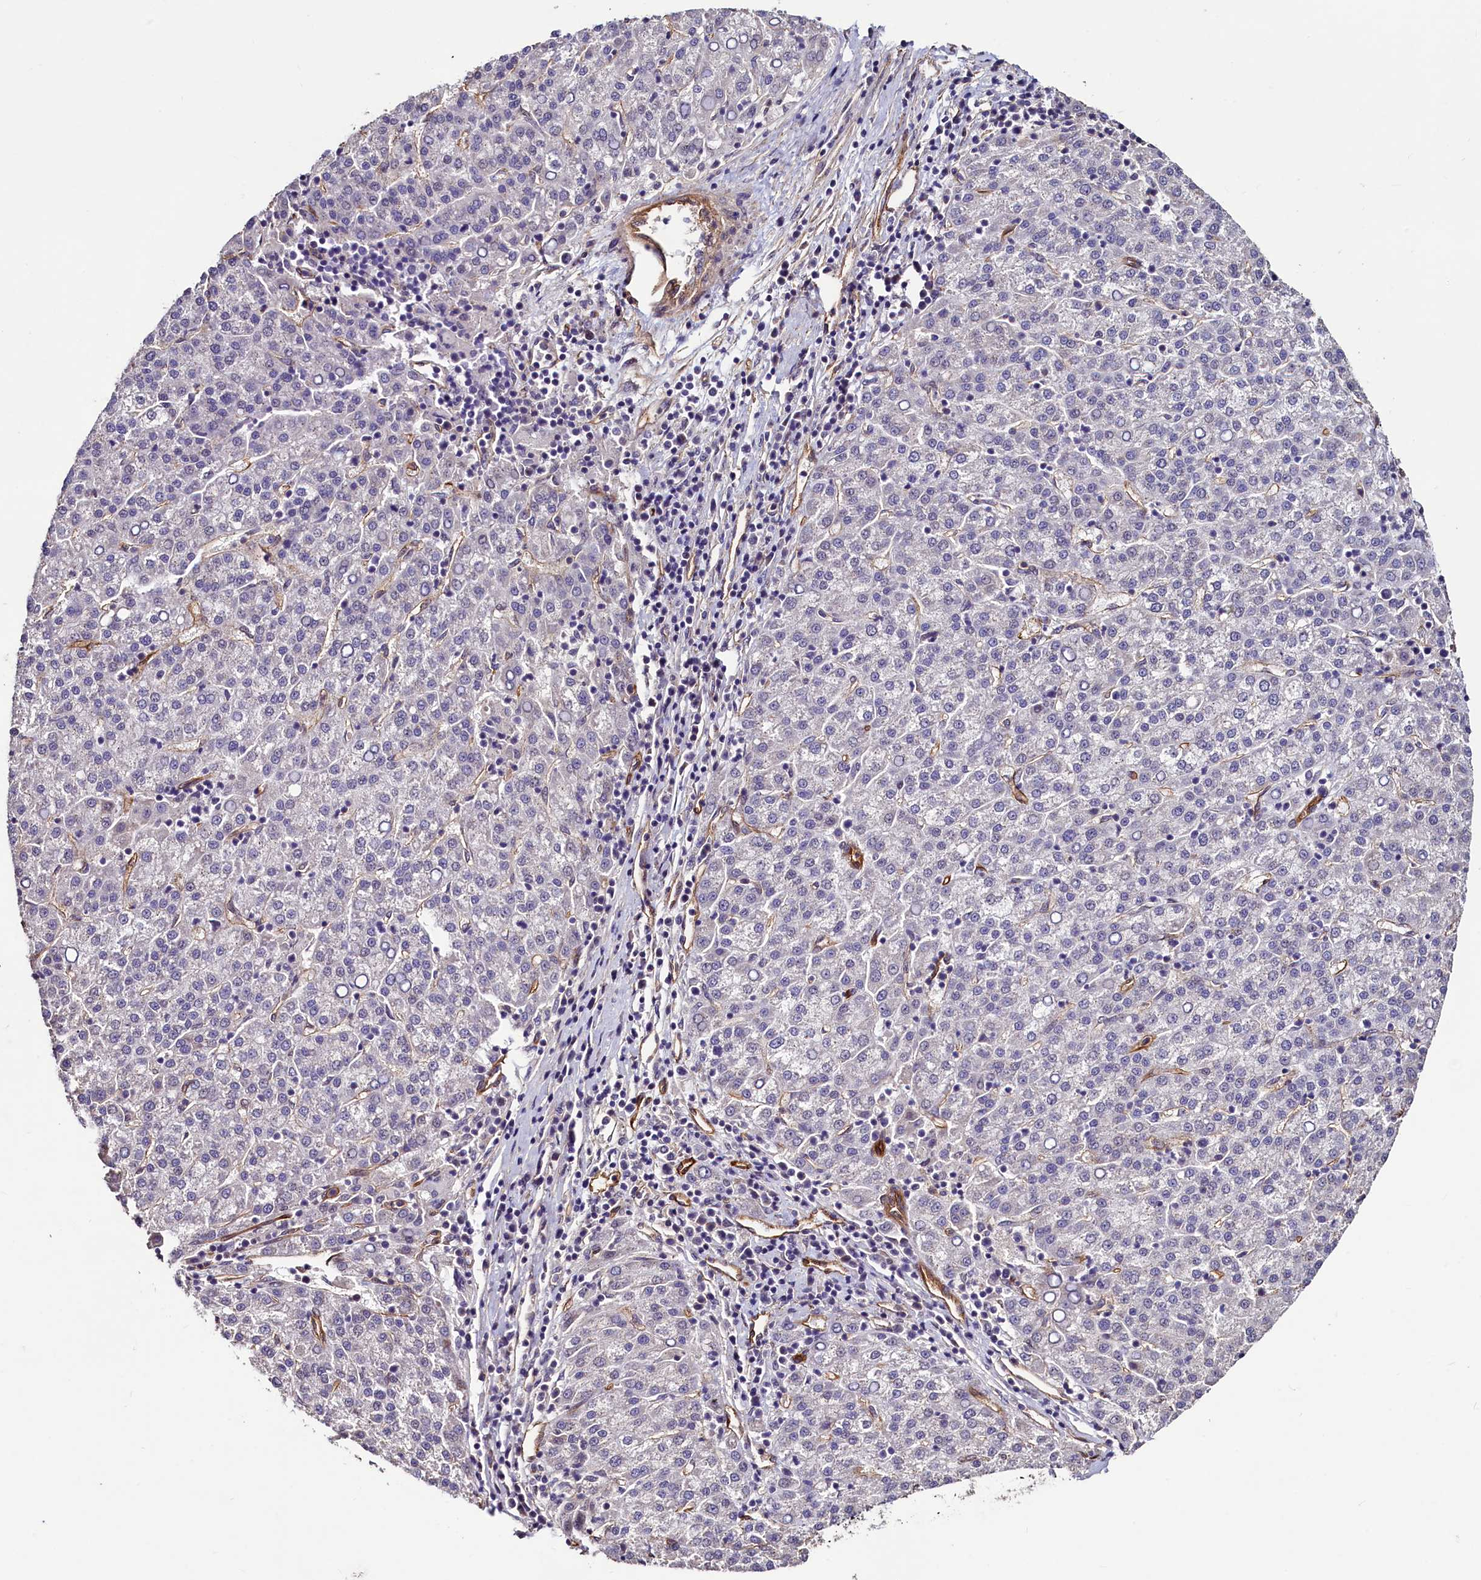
{"staining": {"intensity": "negative", "quantity": "none", "location": "none"}, "tissue": "liver cancer", "cell_type": "Tumor cells", "image_type": "cancer", "snomed": [{"axis": "morphology", "description": "Carcinoma, Hepatocellular, NOS"}, {"axis": "topography", "description": "Liver"}], "caption": "Image shows no significant protein staining in tumor cells of liver hepatocellular carcinoma.", "gene": "PALM", "patient": {"sex": "female", "age": 58}}